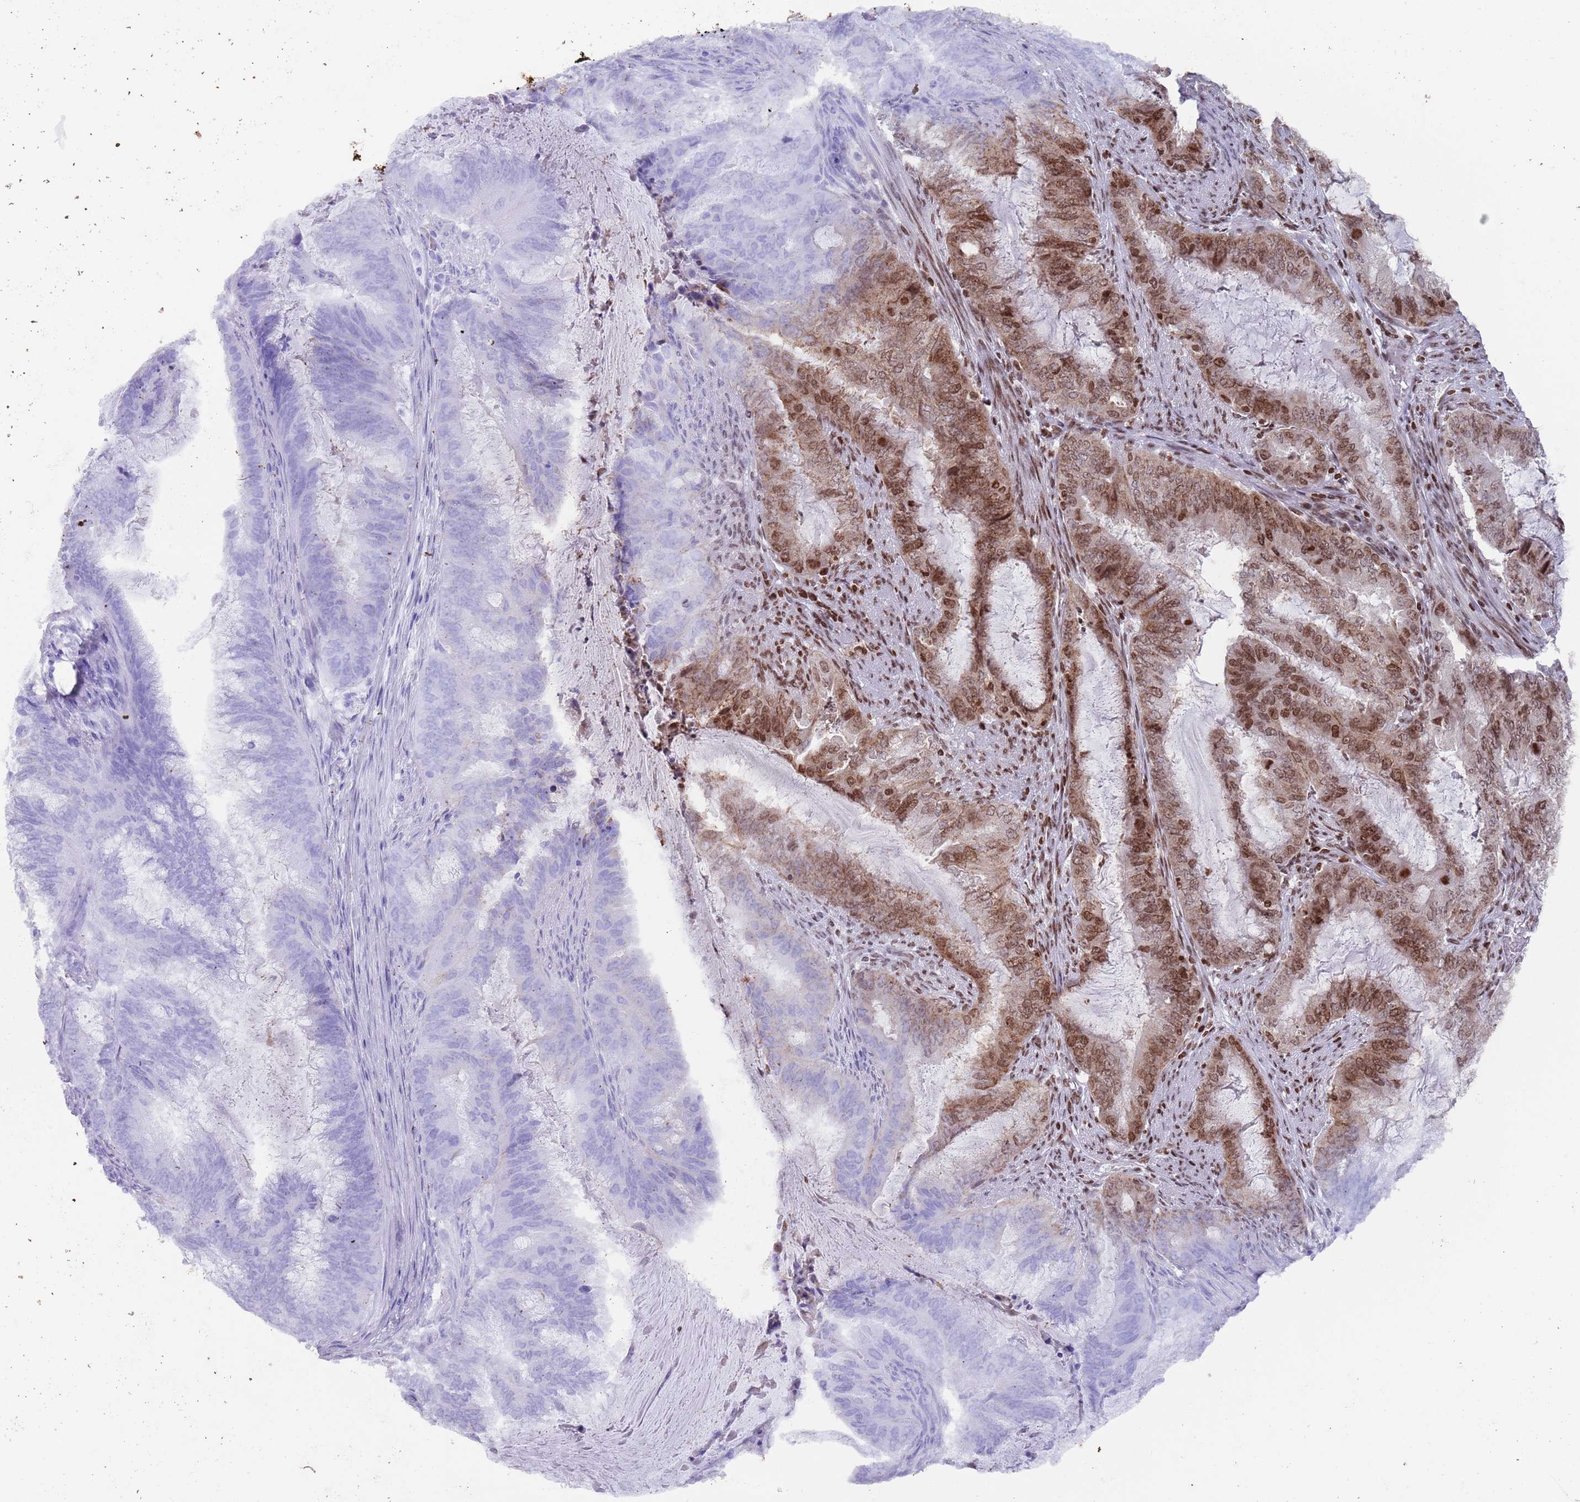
{"staining": {"intensity": "moderate", "quantity": "25%-75%", "location": "cytoplasmic/membranous,nuclear"}, "tissue": "endometrial cancer", "cell_type": "Tumor cells", "image_type": "cancer", "snomed": [{"axis": "morphology", "description": "Adenocarcinoma, NOS"}, {"axis": "topography", "description": "Endometrium"}], "caption": "There is medium levels of moderate cytoplasmic/membranous and nuclear positivity in tumor cells of endometrial adenocarcinoma, as demonstrated by immunohistochemical staining (brown color).", "gene": "HDAC8", "patient": {"sex": "female", "age": 51}}